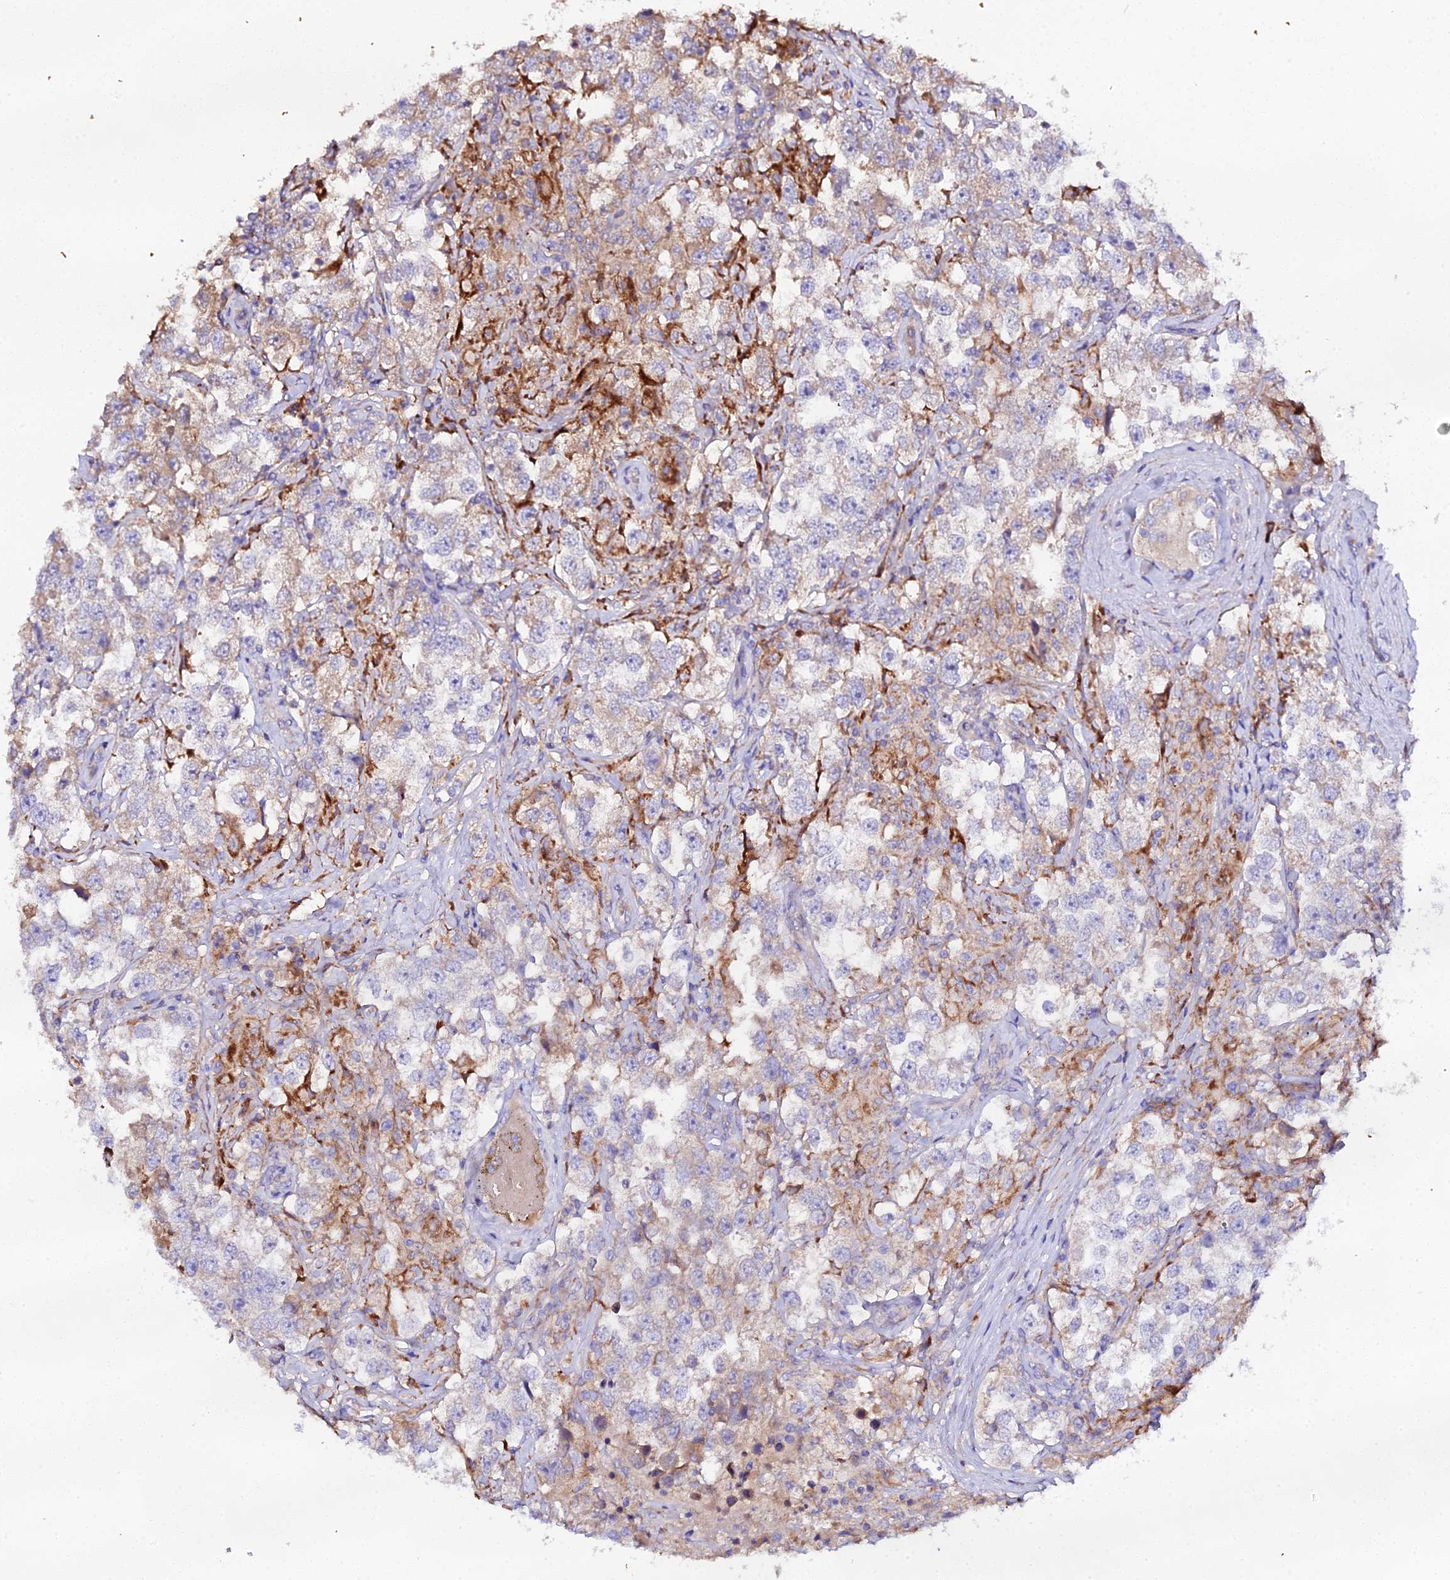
{"staining": {"intensity": "weak", "quantity": "<25%", "location": "cytoplasmic/membranous"}, "tissue": "testis cancer", "cell_type": "Tumor cells", "image_type": "cancer", "snomed": [{"axis": "morphology", "description": "Seminoma, NOS"}, {"axis": "topography", "description": "Testis"}], "caption": "Tumor cells show no significant staining in testis cancer. The staining was performed using DAB to visualize the protein expression in brown, while the nuclei were stained in blue with hematoxylin (Magnification: 20x).", "gene": "SCX", "patient": {"sex": "male", "age": 46}}